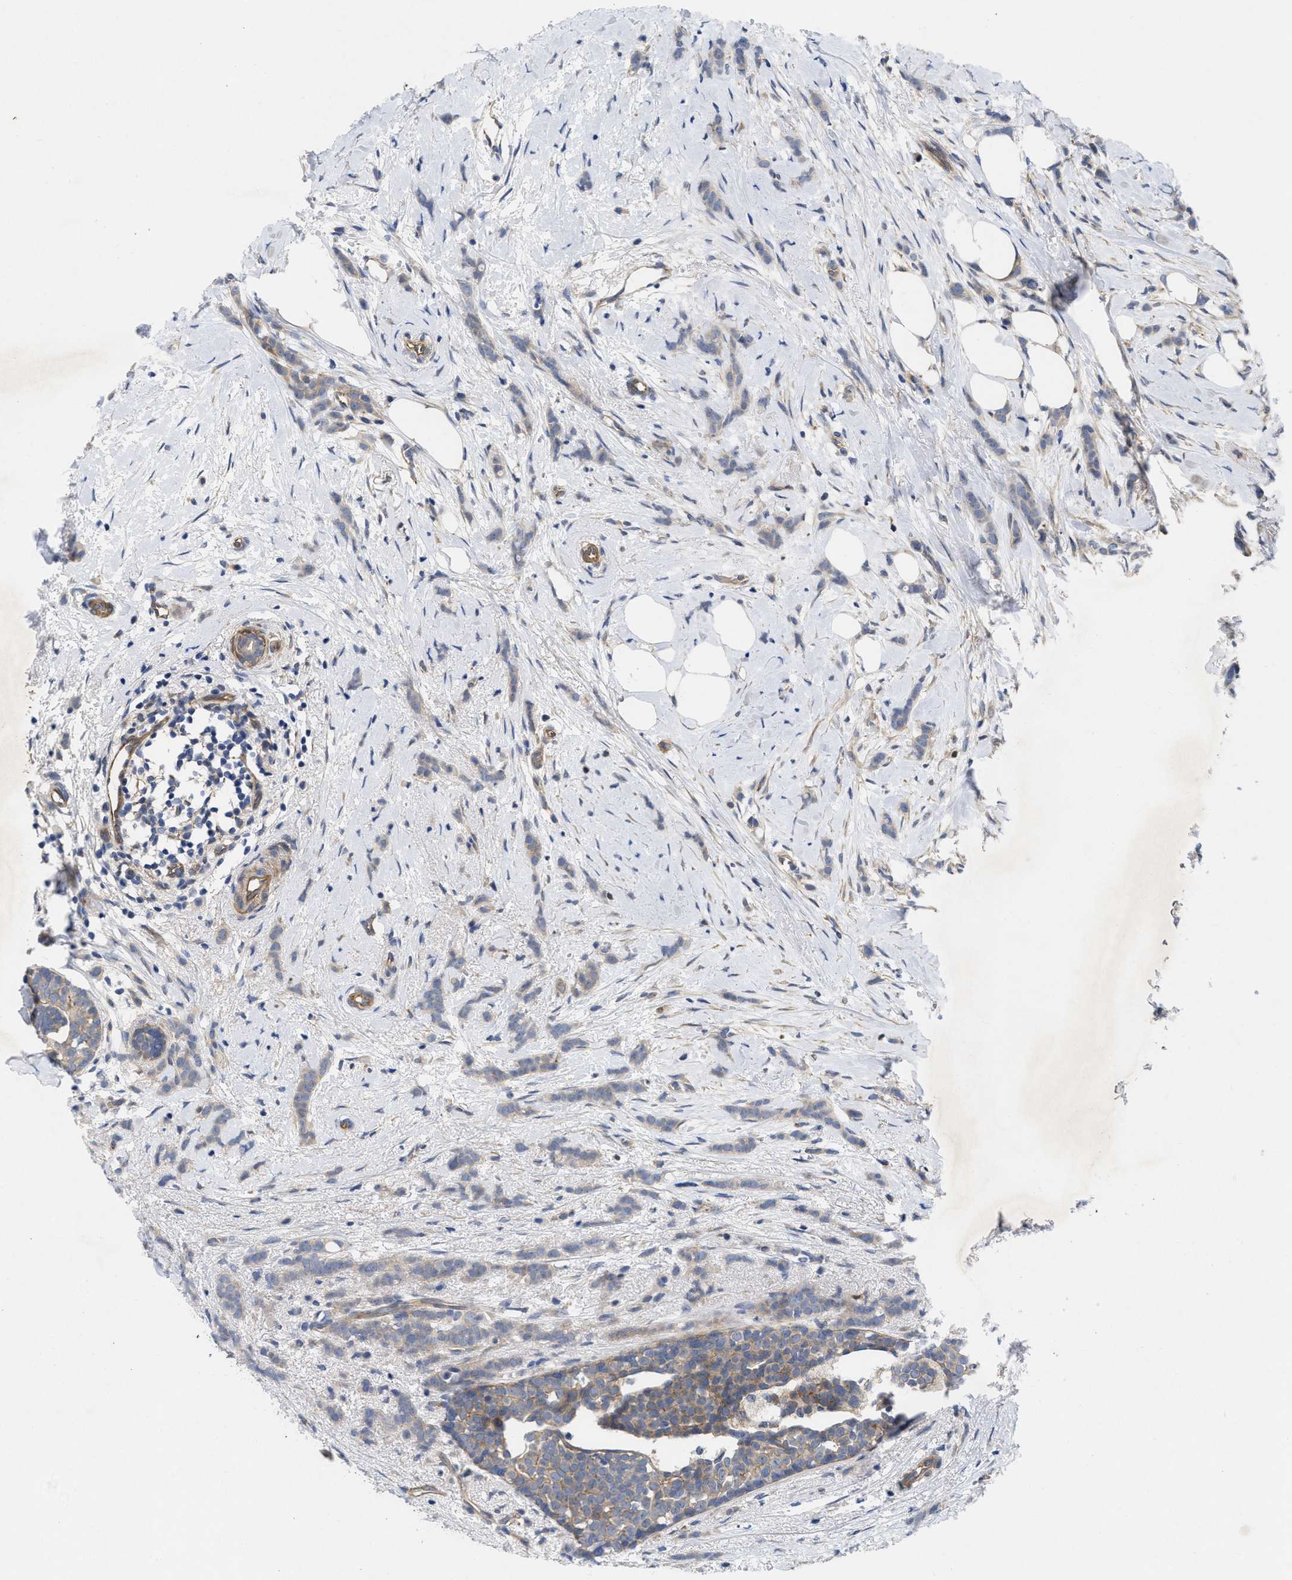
{"staining": {"intensity": "weak", "quantity": "<25%", "location": "cytoplasmic/membranous"}, "tissue": "breast cancer", "cell_type": "Tumor cells", "image_type": "cancer", "snomed": [{"axis": "morphology", "description": "Lobular carcinoma, in situ"}, {"axis": "morphology", "description": "Lobular carcinoma"}, {"axis": "topography", "description": "Breast"}], "caption": "Tumor cells show no significant protein staining in breast cancer (lobular carcinoma in situ).", "gene": "ARHGEF26", "patient": {"sex": "female", "age": 41}}